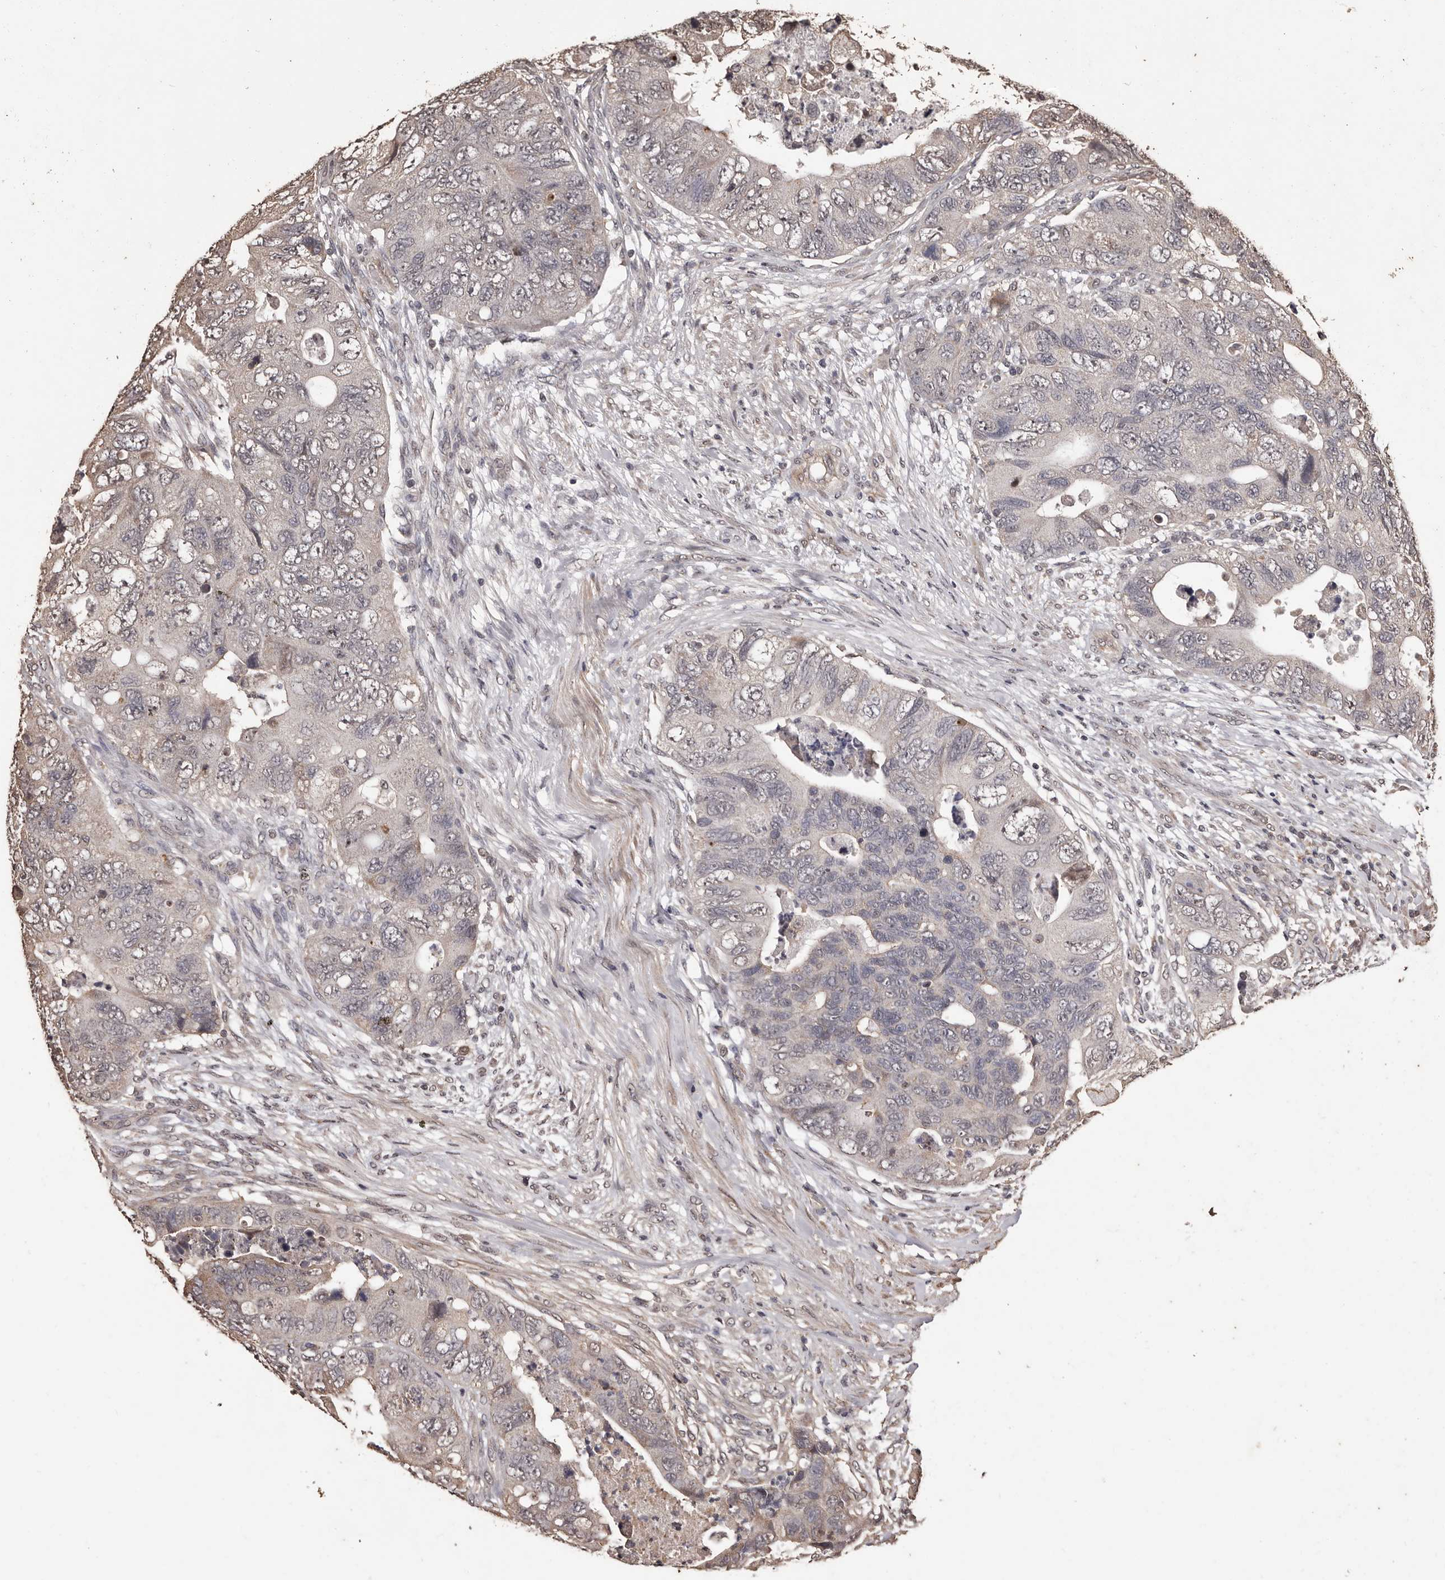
{"staining": {"intensity": "weak", "quantity": "<25%", "location": "cytoplasmic/membranous"}, "tissue": "colorectal cancer", "cell_type": "Tumor cells", "image_type": "cancer", "snomed": [{"axis": "morphology", "description": "Adenocarcinoma, NOS"}, {"axis": "topography", "description": "Rectum"}], "caption": "Tumor cells show no significant expression in colorectal adenocarcinoma.", "gene": "NAV1", "patient": {"sex": "male", "age": 63}}